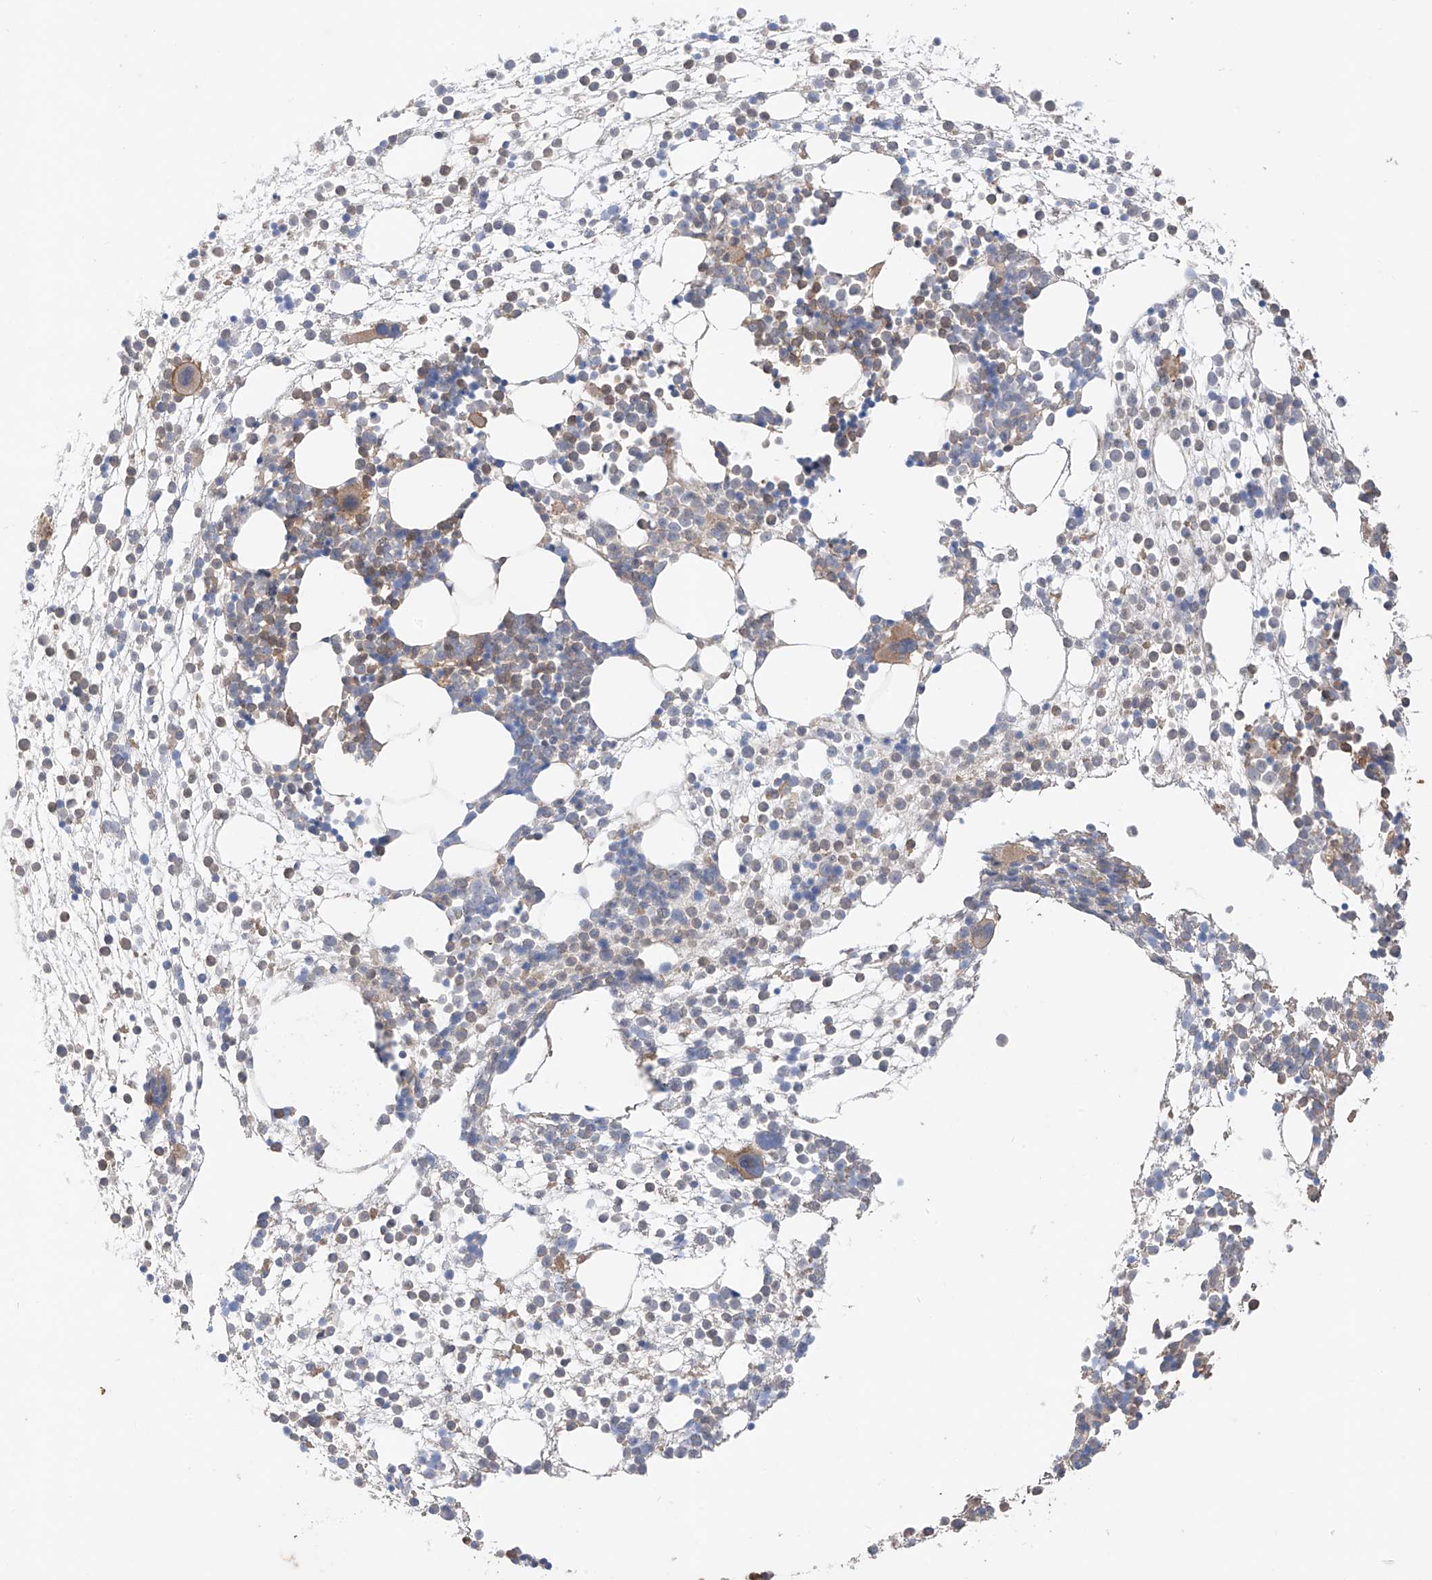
{"staining": {"intensity": "moderate", "quantity": "25%-75%", "location": "cytoplasmic/membranous"}, "tissue": "bone marrow", "cell_type": "Hematopoietic cells", "image_type": "normal", "snomed": [{"axis": "morphology", "description": "Normal tissue, NOS"}, {"axis": "topography", "description": "Bone marrow"}], "caption": "DAB (3,3'-diaminobenzidine) immunohistochemical staining of benign bone marrow reveals moderate cytoplasmic/membranous protein positivity in approximately 25%-75% of hematopoietic cells. (DAB (3,3'-diaminobenzidine) IHC with brightfield microscopy, high magnification).", "gene": "CACNA2D4", "patient": {"sex": "male", "age": 54}}